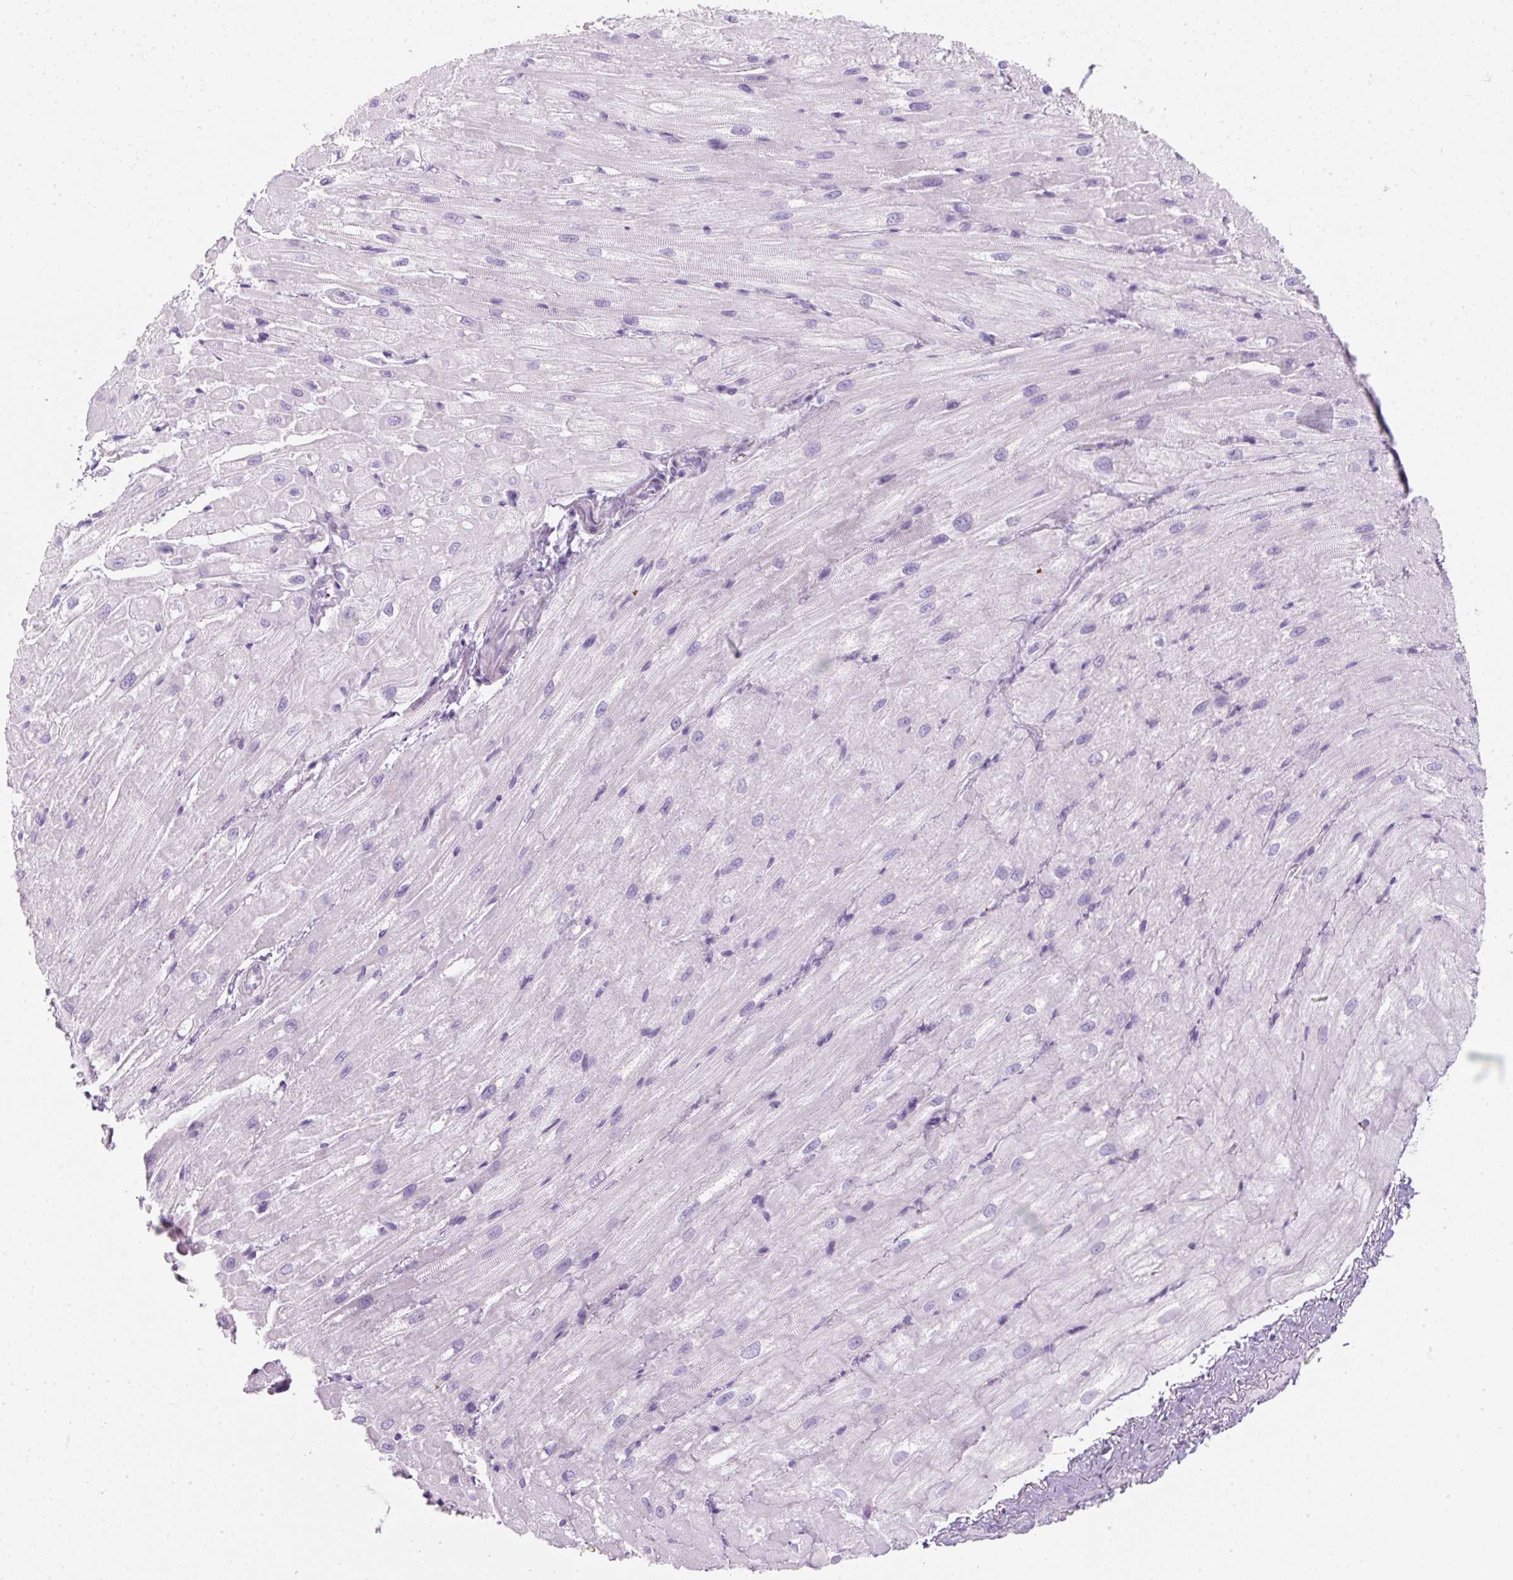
{"staining": {"intensity": "negative", "quantity": "none", "location": "none"}, "tissue": "heart muscle", "cell_type": "Cardiomyocytes", "image_type": "normal", "snomed": [{"axis": "morphology", "description": "Normal tissue, NOS"}, {"axis": "topography", "description": "Heart"}], "caption": "A high-resolution histopathology image shows IHC staining of benign heart muscle, which reveals no significant expression in cardiomyocytes. (Stains: DAB immunohistochemistry with hematoxylin counter stain, Microscopy: brightfield microscopy at high magnification).", "gene": "ENSG00000288796", "patient": {"sex": "male", "age": 62}}